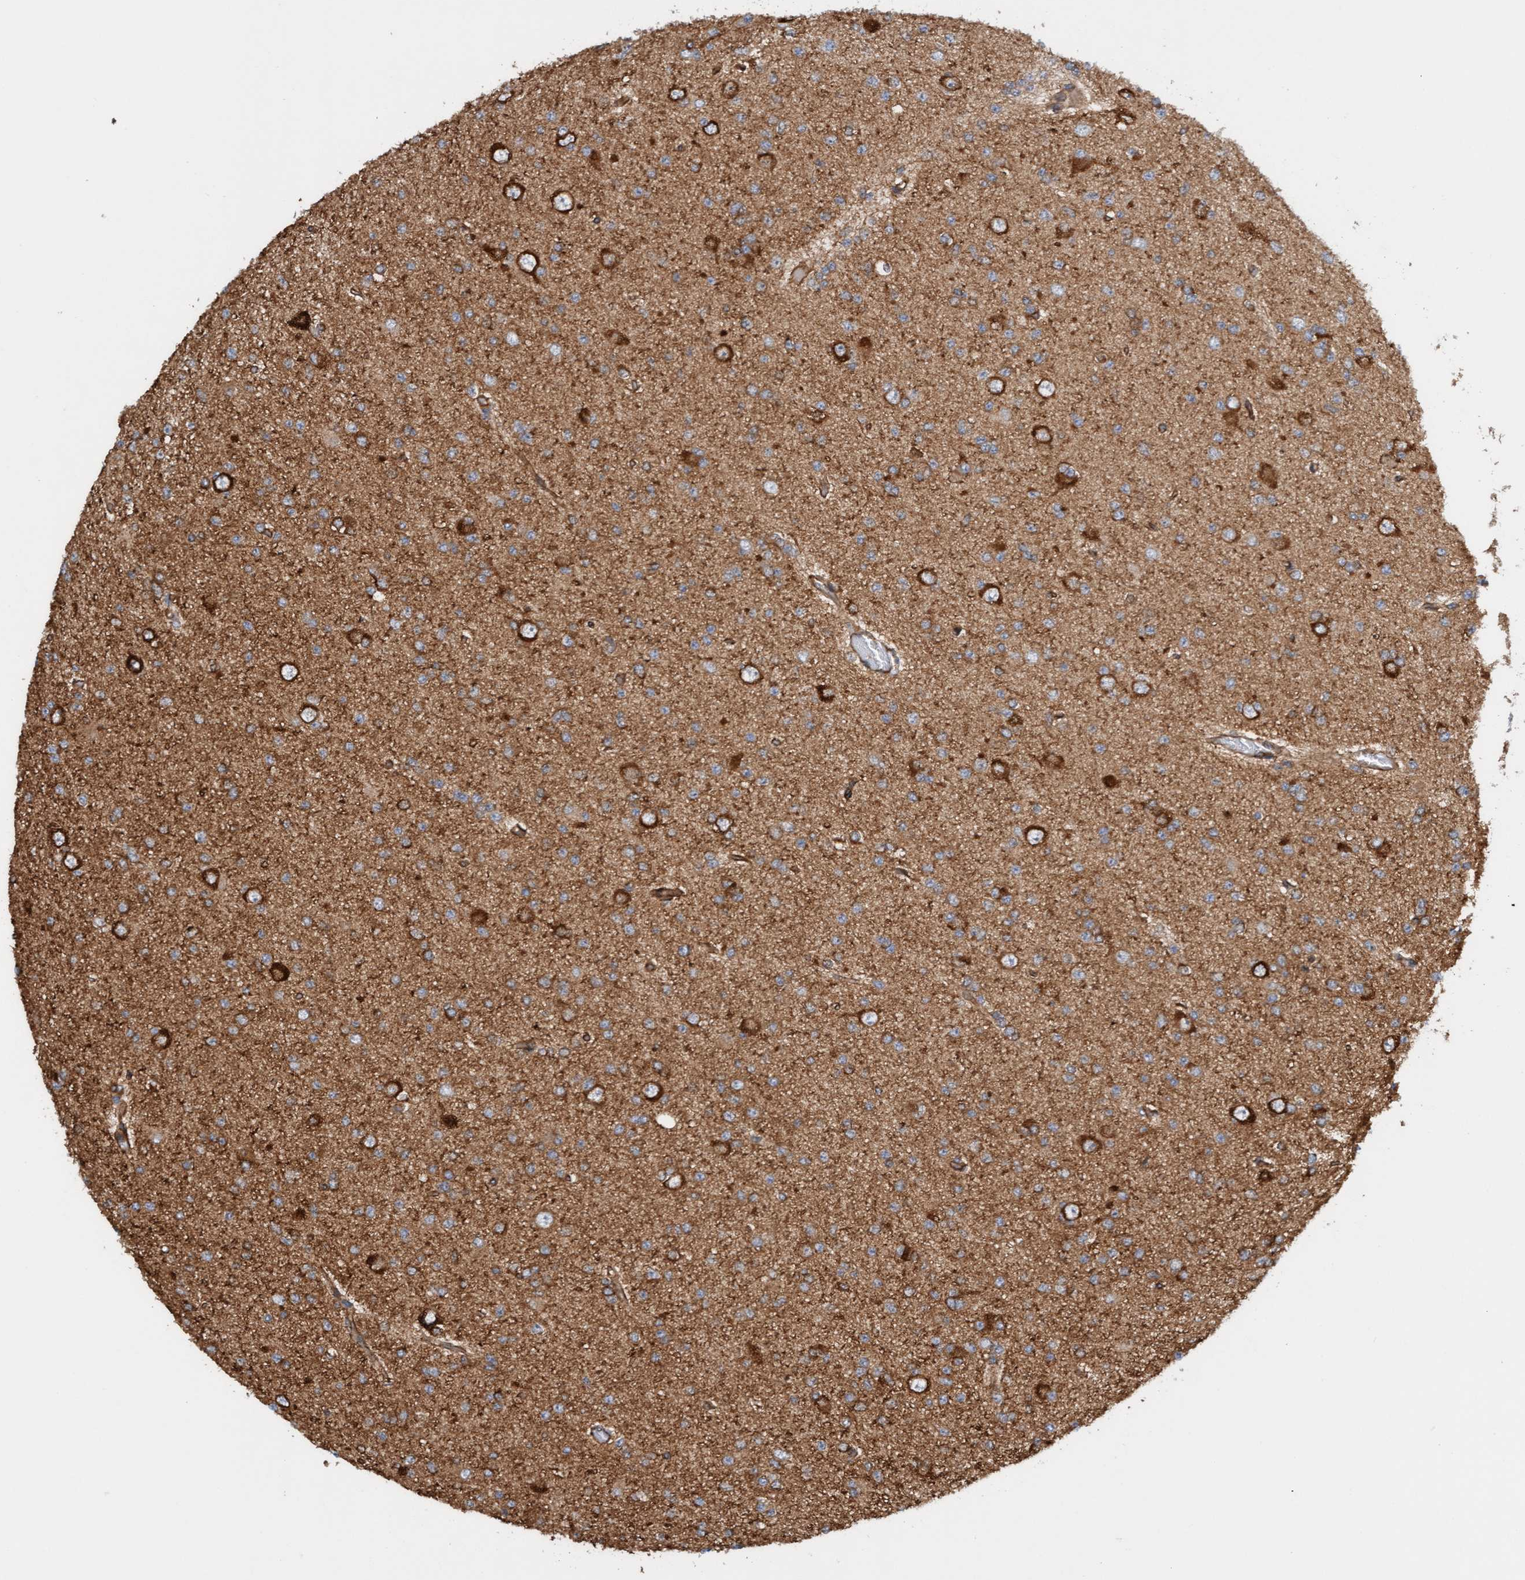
{"staining": {"intensity": "moderate", "quantity": ">75%", "location": "cytoplasmic/membranous"}, "tissue": "glioma", "cell_type": "Tumor cells", "image_type": "cancer", "snomed": [{"axis": "morphology", "description": "Glioma, malignant, Low grade"}, {"axis": "topography", "description": "Brain"}], "caption": "The photomicrograph demonstrates immunohistochemical staining of glioma. There is moderate cytoplasmic/membranous positivity is appreciated in about >75% of tumor cells. The staining was performed using DAB to visualize the protein expression in brown, while the nuclei were stained in blue with hematoxylin (Magnification: 20x).", "gene": "FMNL3", "patient": {"sex": "female", "age": 22}}